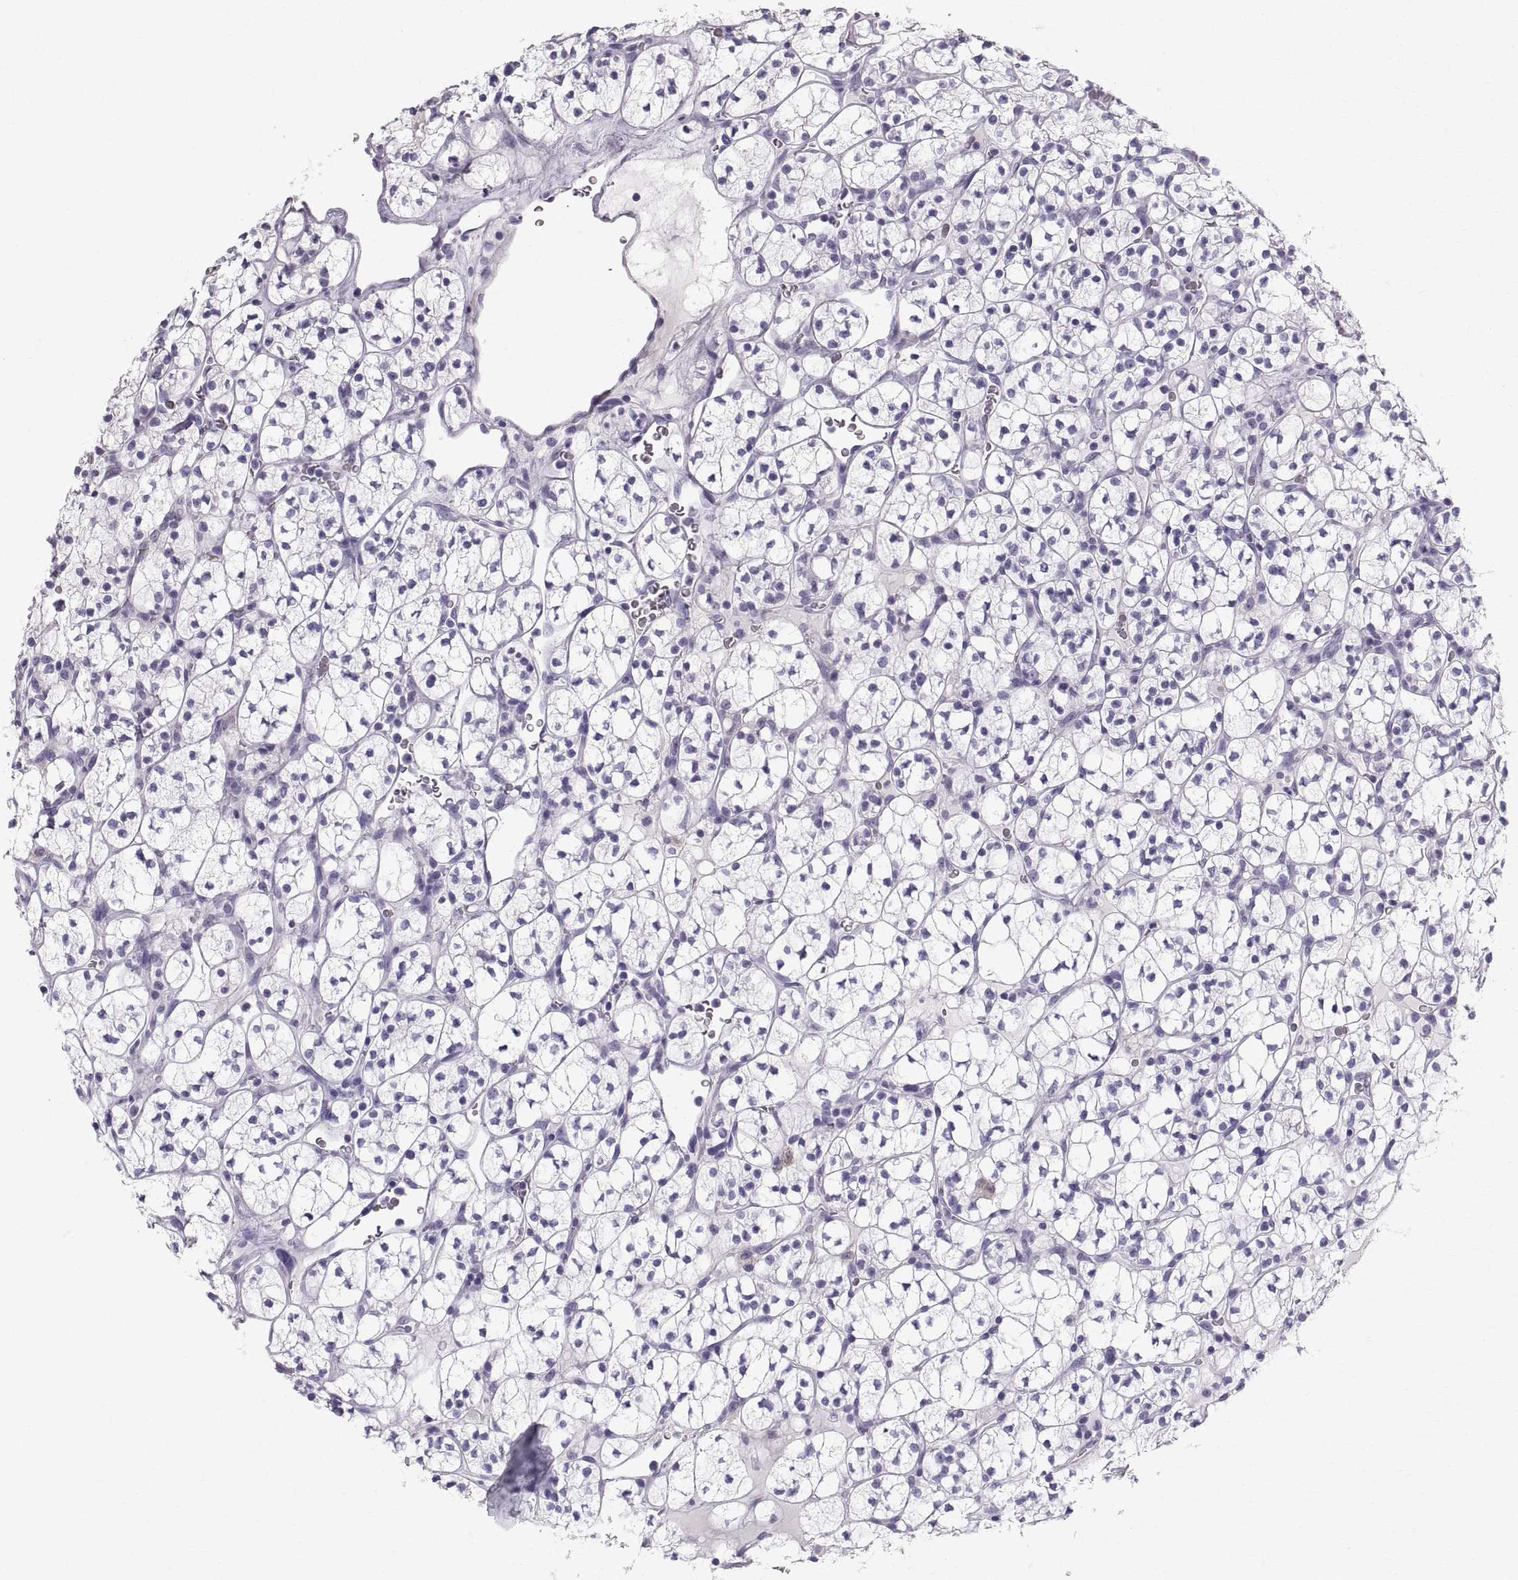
{"staining": {"intensity": "negative", "quantity": "none", "location": "none"}, "tissue": "renal cancer", "cell_type": "Tumor cells", "image_type": "cancer", "snomed": [{"axis": "morphology", "description": "Adenocarcinoma, NOS"}, {"axis": "topography", "description": "Kidney"}], "caption": "A high-resolution image shows immunohistochemistry (IHC) staining of adenocarcinoma (renal), which reveals no significant staining in tumor cells.", "gene": "SLC22A6", "patient": {"sex": "female", "age": 89}}